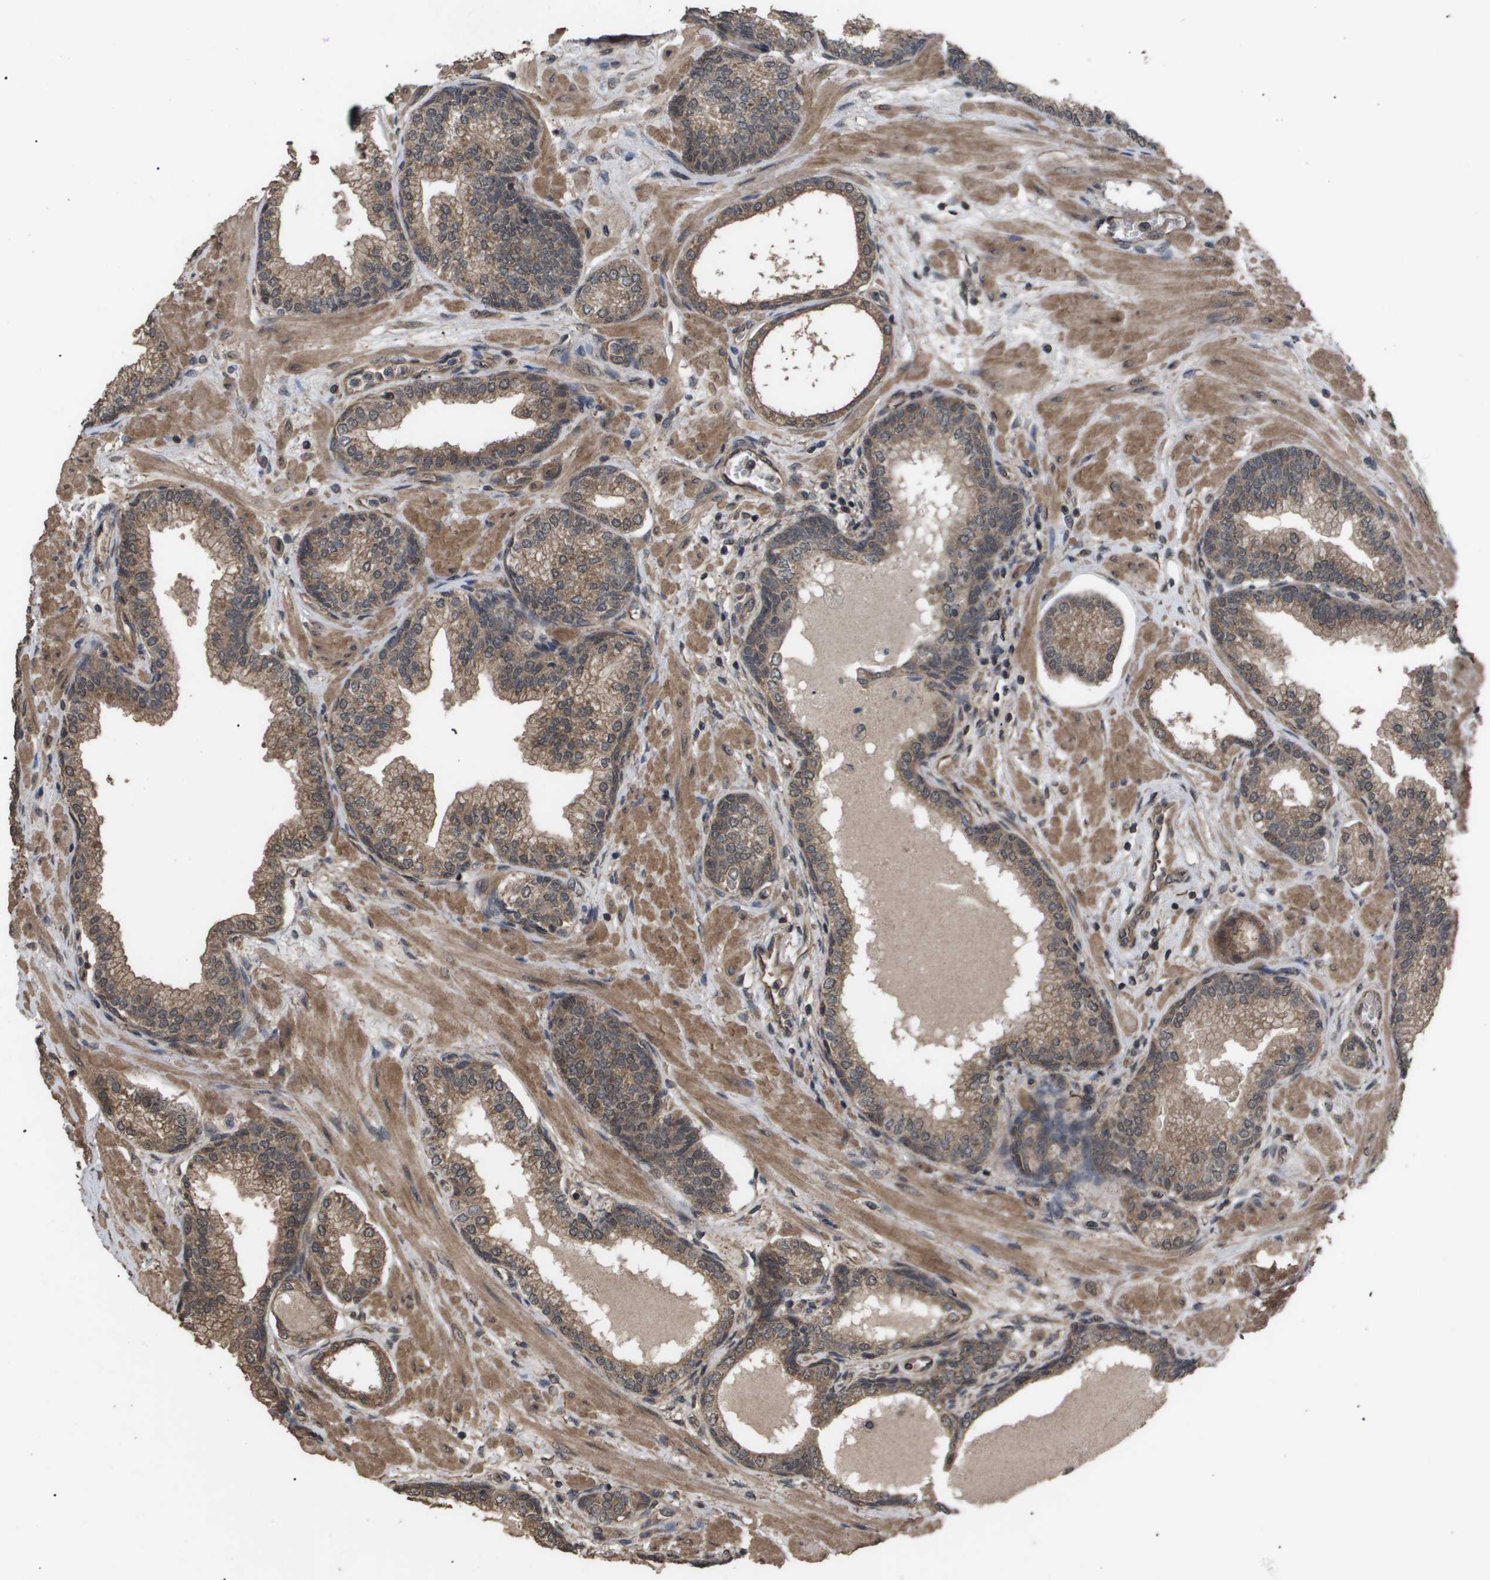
{"staining": {"intensity": "moderate", "quantity": ">75%", "location": "cytoplasmic/membranous"}, "tissue": "prostate", "cell_type": "Glandular cells", "image_type": "normal", "snomed": [{"axis": "morphology", "description": "Normal tissue, NOS"}, {"axis": "morphology", "description": "Urothelial carcinoma, Low grade"}, {"axis": "topography", "description": "Urinary bladder"}, {"axis": "topography", "description": "Prostate"}], "caption": "Protein expression analysis of benign human prostate reveals moderate cytoplasmic/membranous positivity in approximately >75% of glandular cells. (Stains: DAB (3,3'-diaminobenzidine) in brown, nuclei in blue, Microscopy: brightfield microscopy at high magnification).", "gene": "CUL5", "patient": {"sex": "male", "age": 60}}